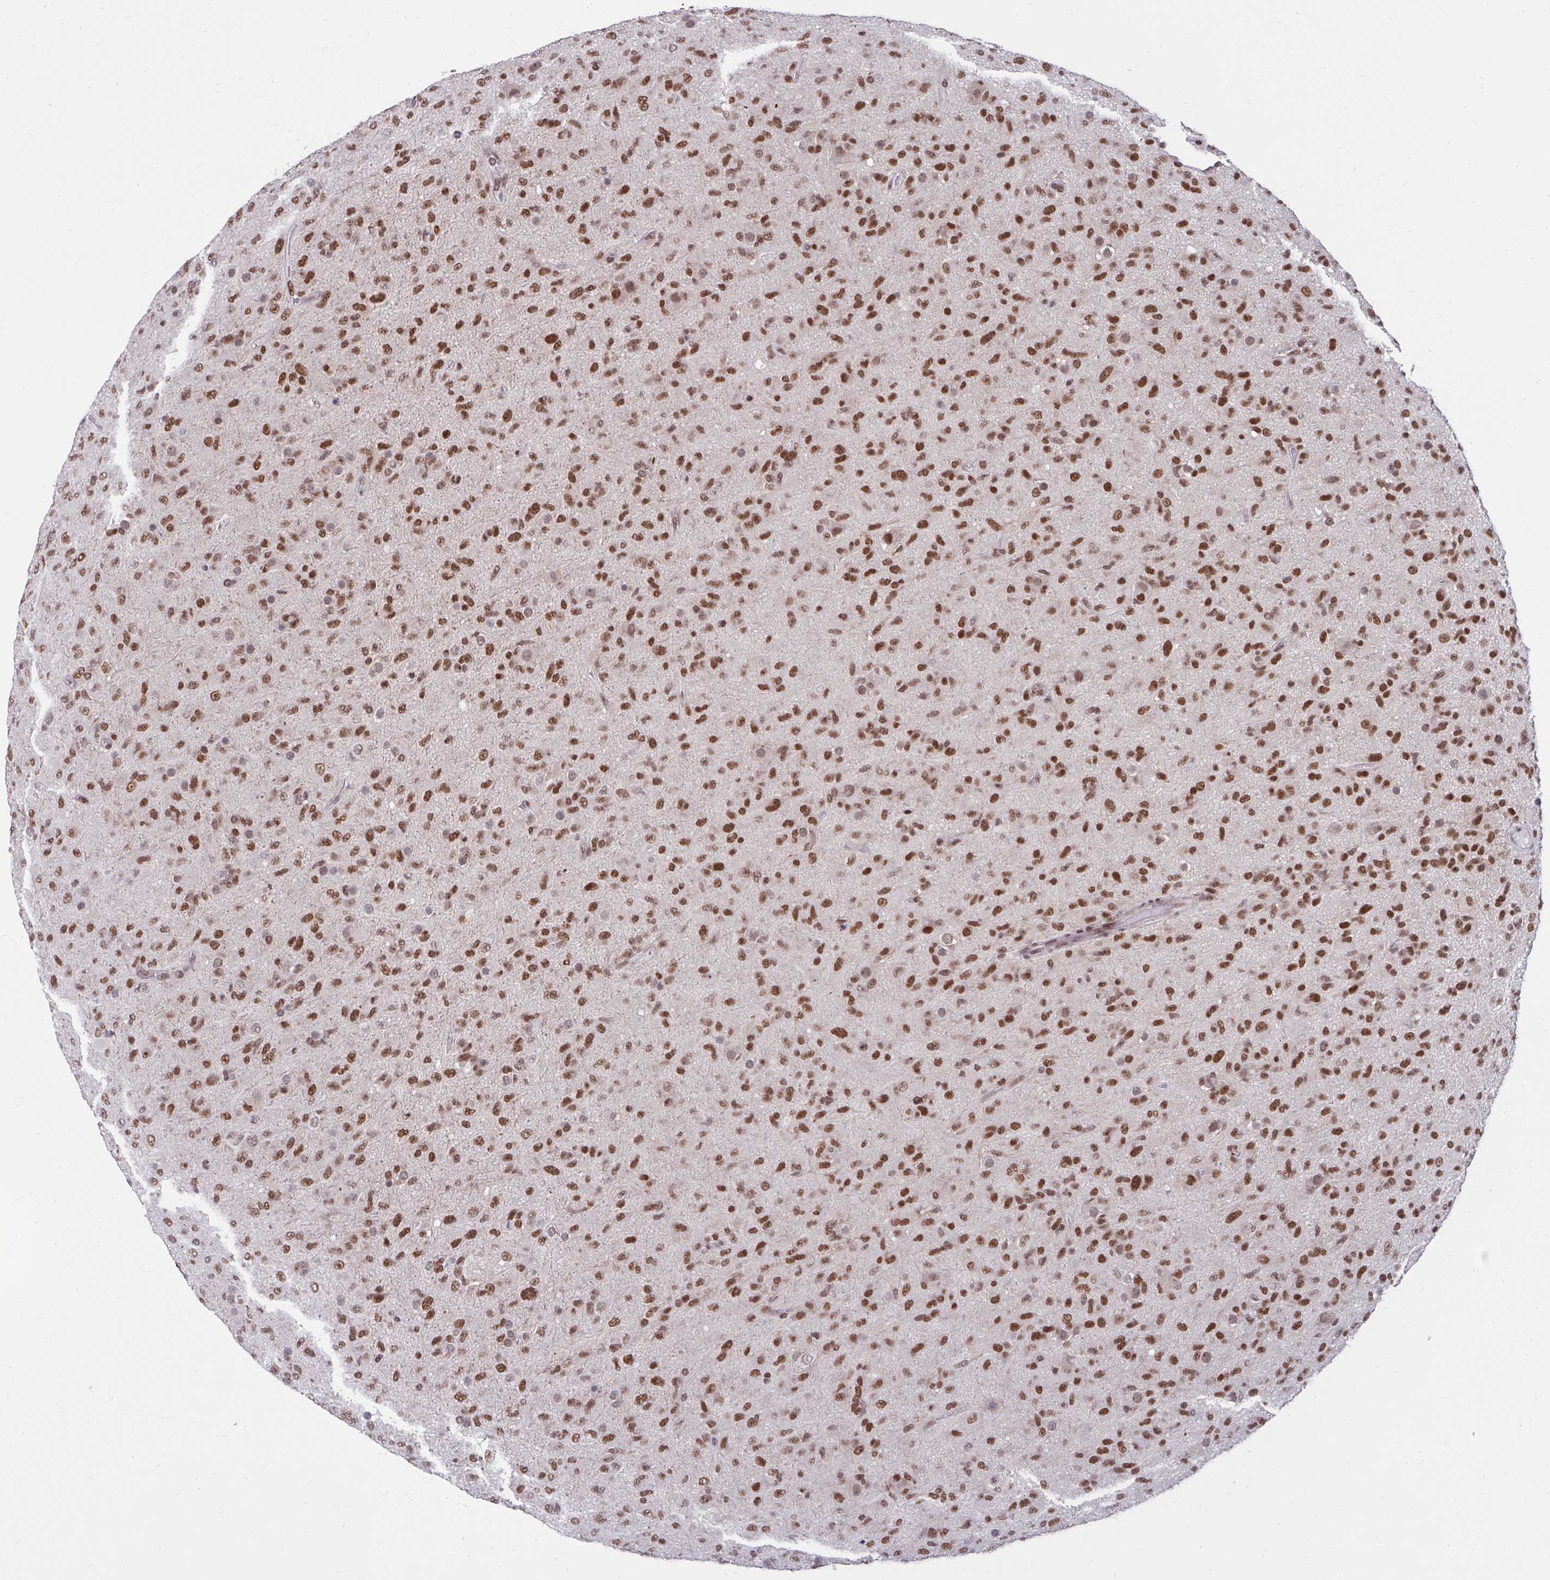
{"staining": {"intensity": "moderate", "quantity": ">75%", "location": "nuclear"}, "tissue": "glioma", "cell_type": "Tumor cells", "image_type": "cancer", "snomed": [{"axis": "morphology", "description": "Glioma, malignant, Low grade"}, {"axis": "topography", "description": "Brain"}], "caption": "Moderate nuclear protein expression is present in approximately >75% of tumor cells in glioma. (DAB (3,3'-diaminobenzidine) IHC with brightfield microscopy, high magnification).", "gene": "PHF10", "patient": {"sex": "male", "age": 65}}